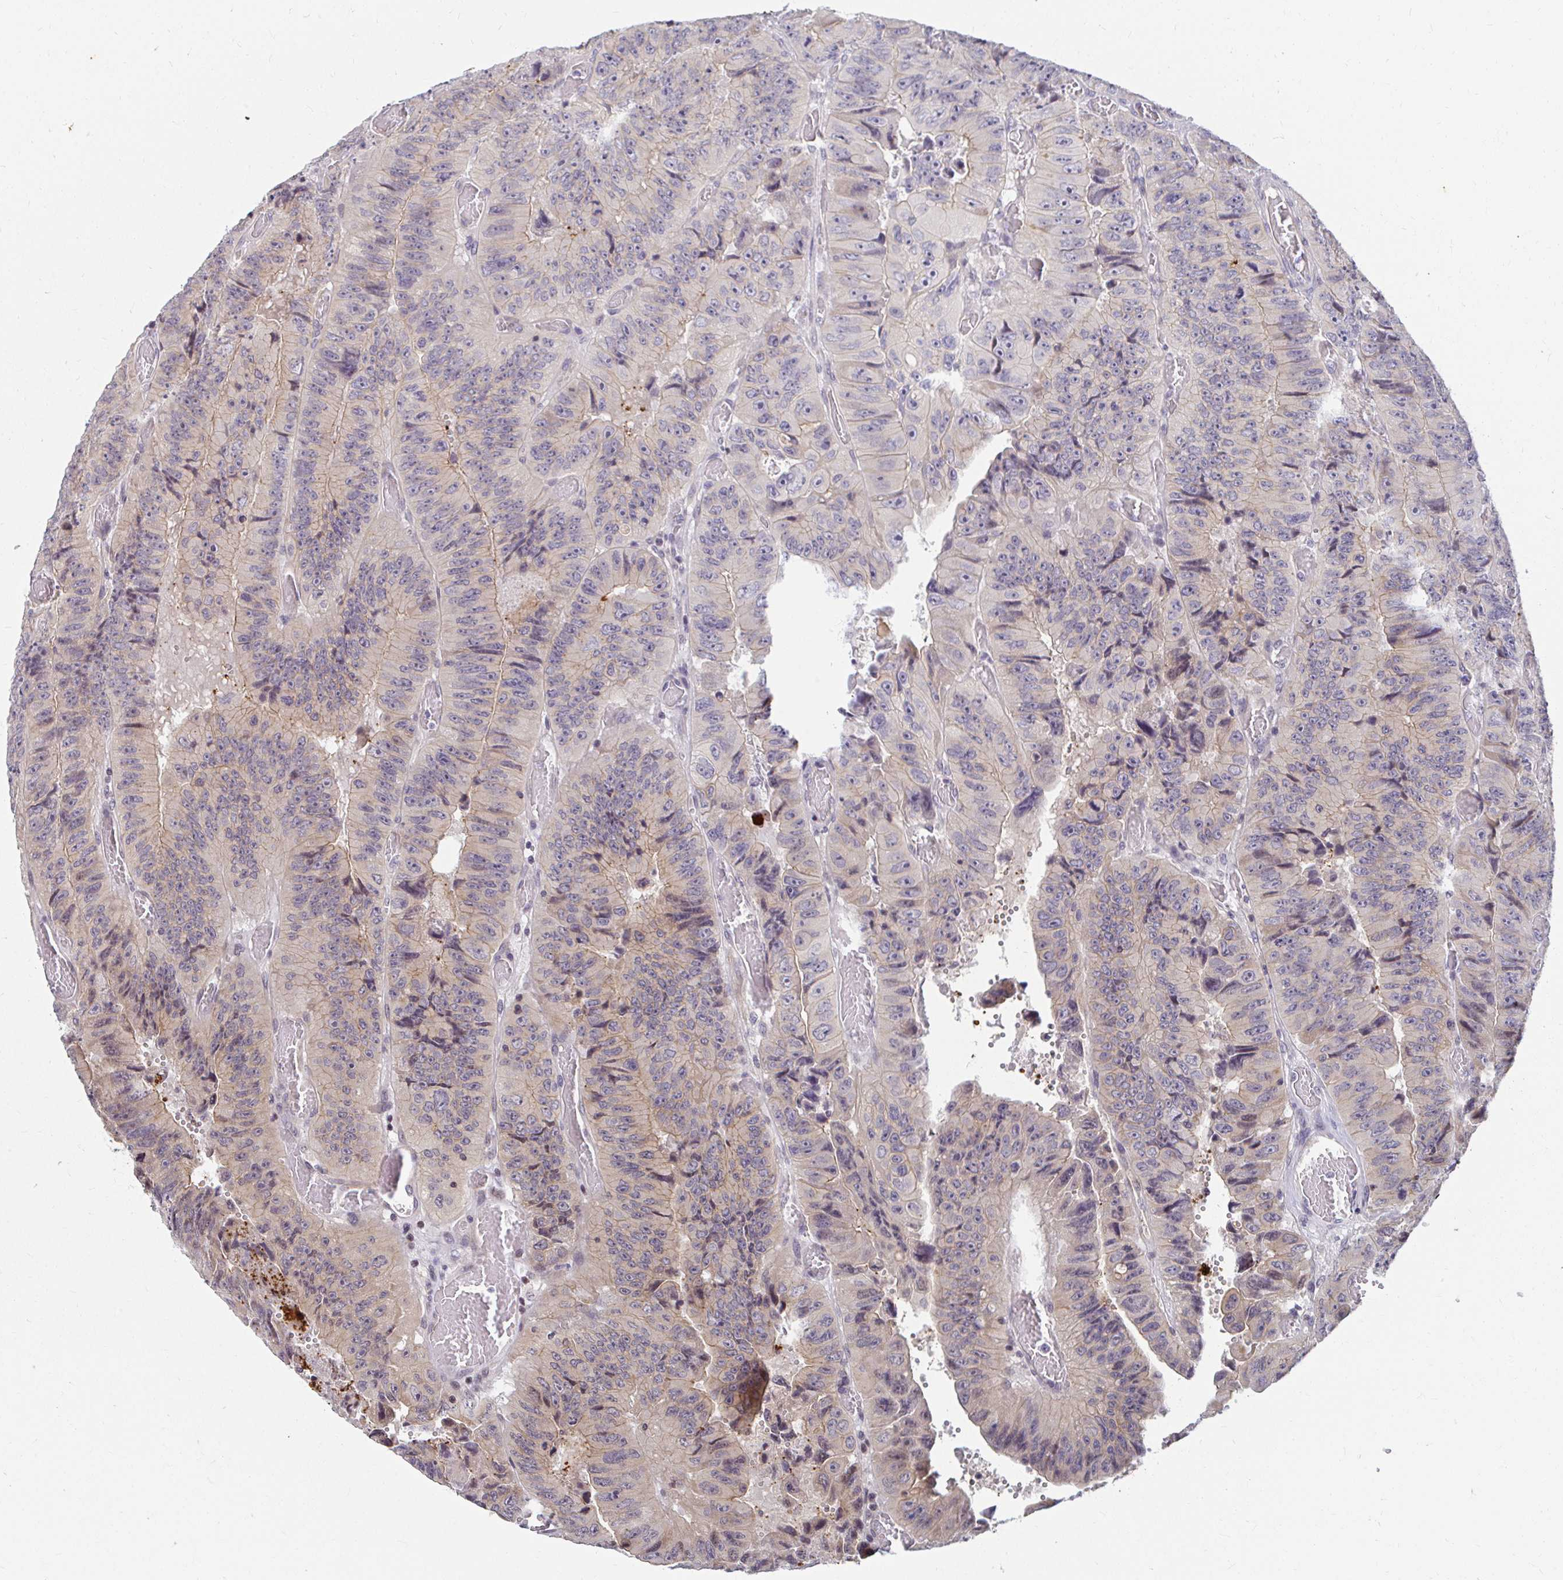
{"staining": {"intensity": "moderate", "quantity": "<25%", "location": "cytoplasmic/membranous"}, "tissue": "colorectal cancer", "cell_type": "Tumor cells", "image_type": "cancer", "snomed": [{"axis": "morphology", "description": "Adenocarcinoma, NOS"}, {"axis": "topography", "description": "Colon"}], "caption": "This image demonstrates colorectal cancer stained with immunohistochemistry to label a protein in brown. The cytoplasmic/membranous of tumor cells show moderate positivity for the protein. Nuclei are counter-stained blue.", "gene": "ANK3", "patient": {"sex": "female", "age": 84}}